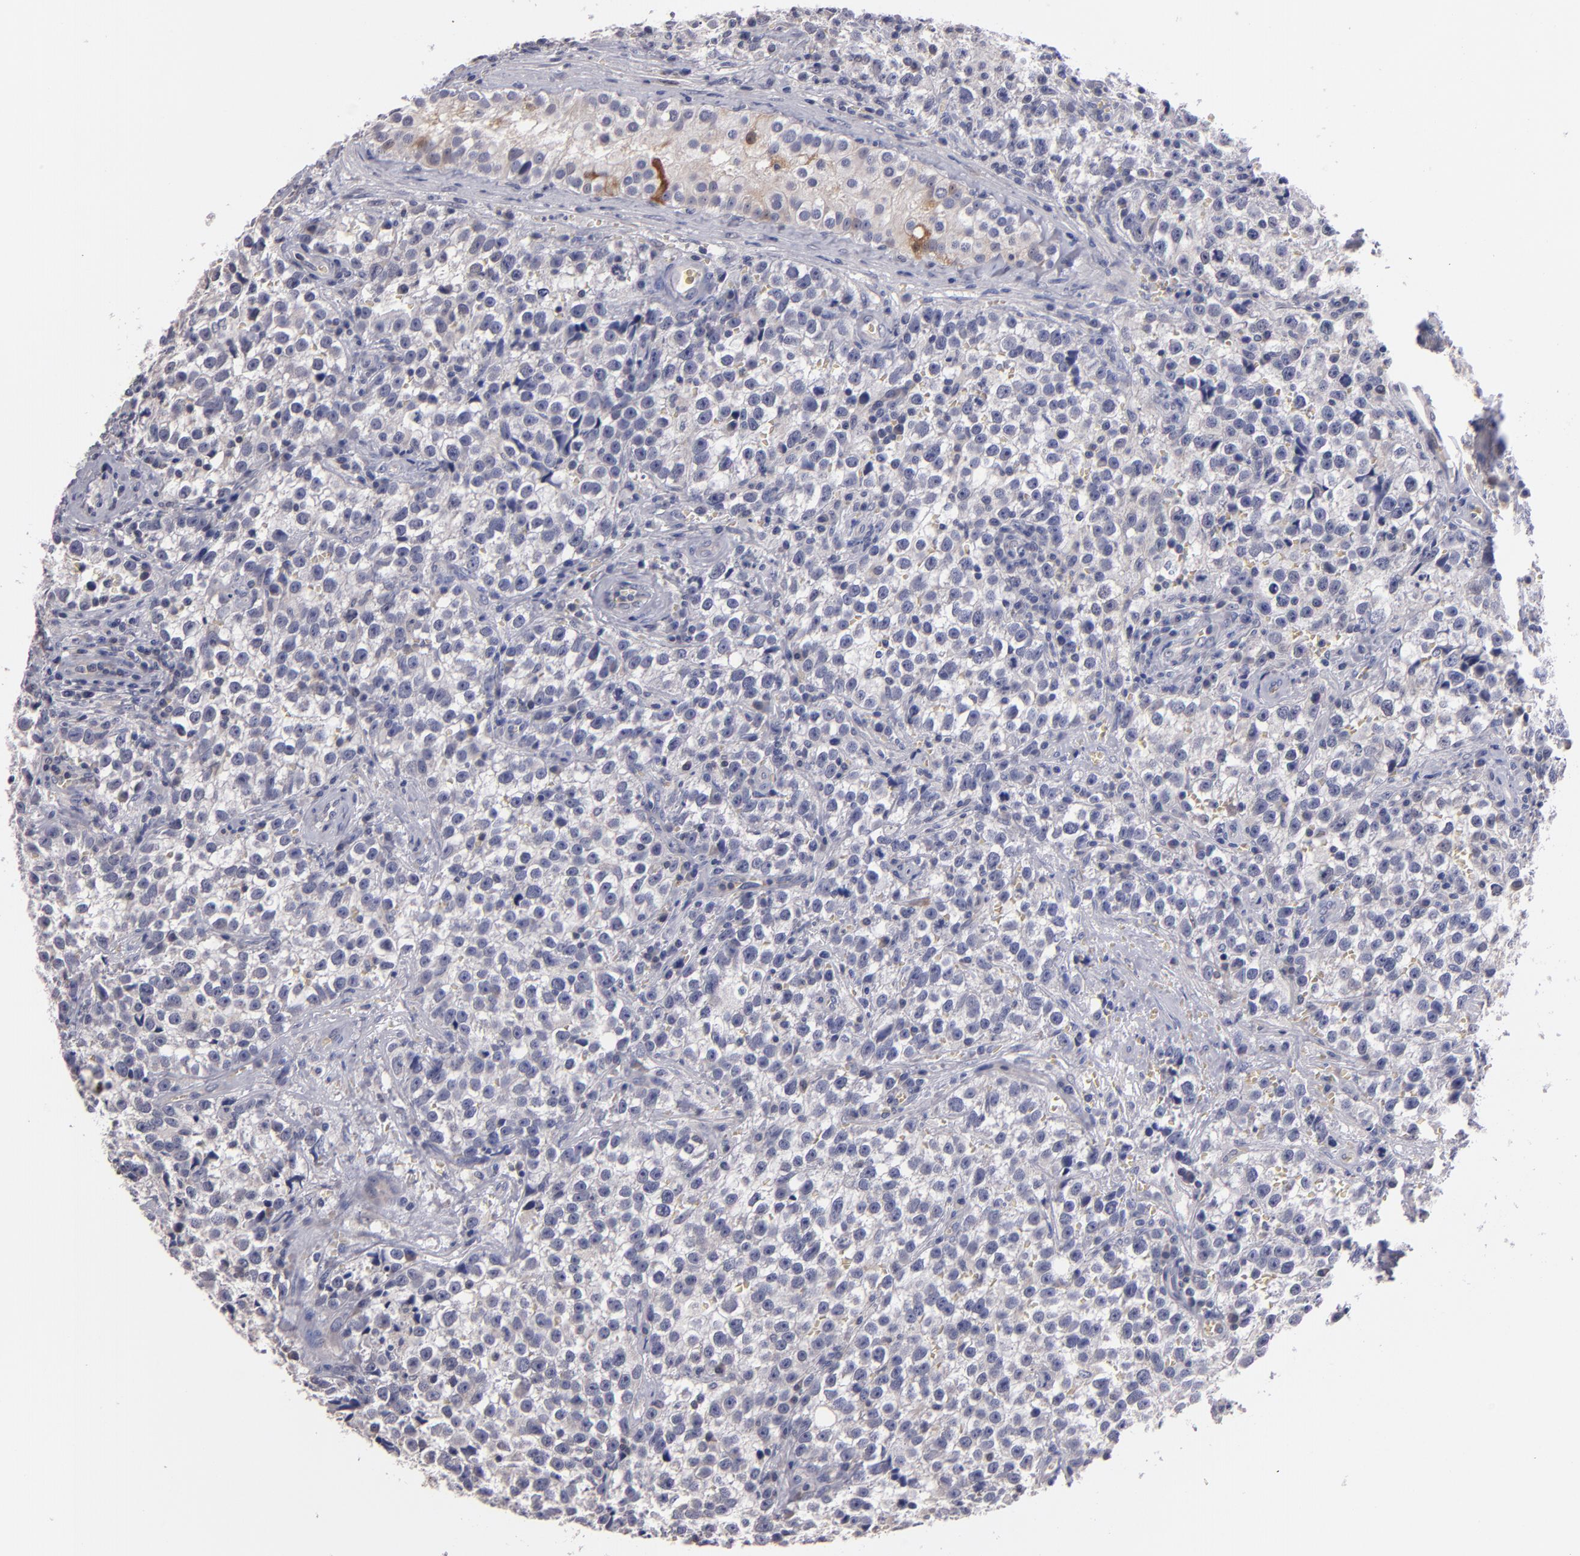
{"staining": {"intensity": "moderate", "quantity": "<25%", "location": "cytoplasmic/membranous,nuclear"}, "tissue": "testis cancer", "cell_type": "Tumor cells", "image_type": "cancer", "snomed": [{"axis": "morphology", "description": "Seminoma, NOS"}, {"axis": "topography", "description": "Testis"}], "caption": "Testis seminoma tissue reveals moderate cytoplasmic/membranous and nuclear positivity in about <25% of tumor cells, visualized by immunohistochemistry. The staining was performed using DAB to visualize the protein expression in brown, while the nuclei were stained in blue with hematoxylin (Magnification: 20x).", "gene": "S100A1", "patient": {"sex": "male", "age": 38}}